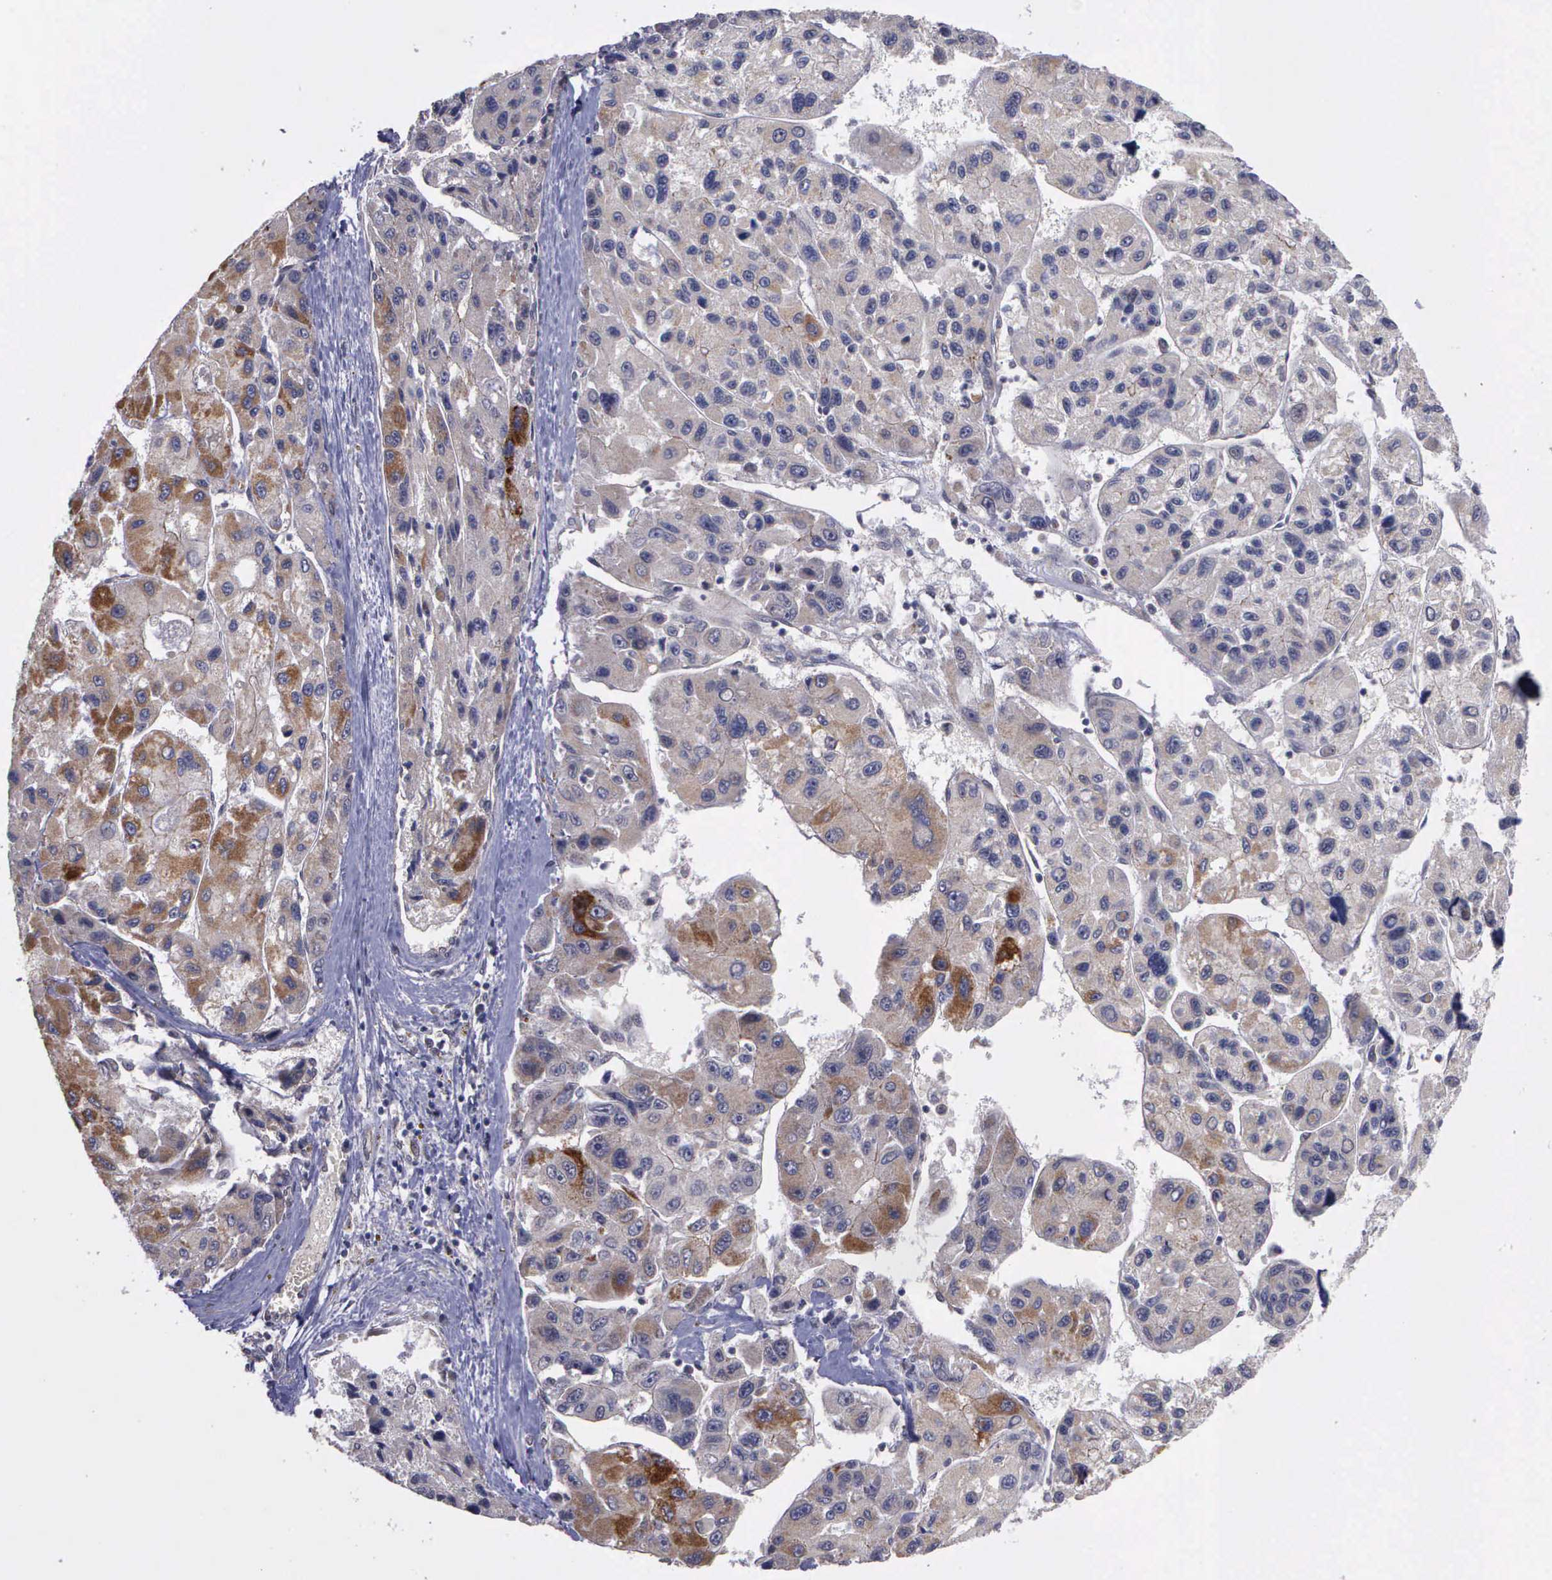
{"staining": {"intensity": "weak", "quantity": "<25%", "location": "cytoplasmic/membranous"}, "tissue": "liver cancer", "cell_type": "Tumor cells", "image_type": "cancer", "snomed": [{"axis": "morphology", "description": "Carcinoma, Hepatocellular, NOS"}, {"axis": "topography", "description": "Liver"}], "caption": "Immunohistochemistry (IHC) image of hepatocellular carcinoma (liver) stained for a protein (brown), which demonstrates no staining in tumor cells.", "gene": "MAP3K9", "patient": {"sex": "male", "age": 64}}